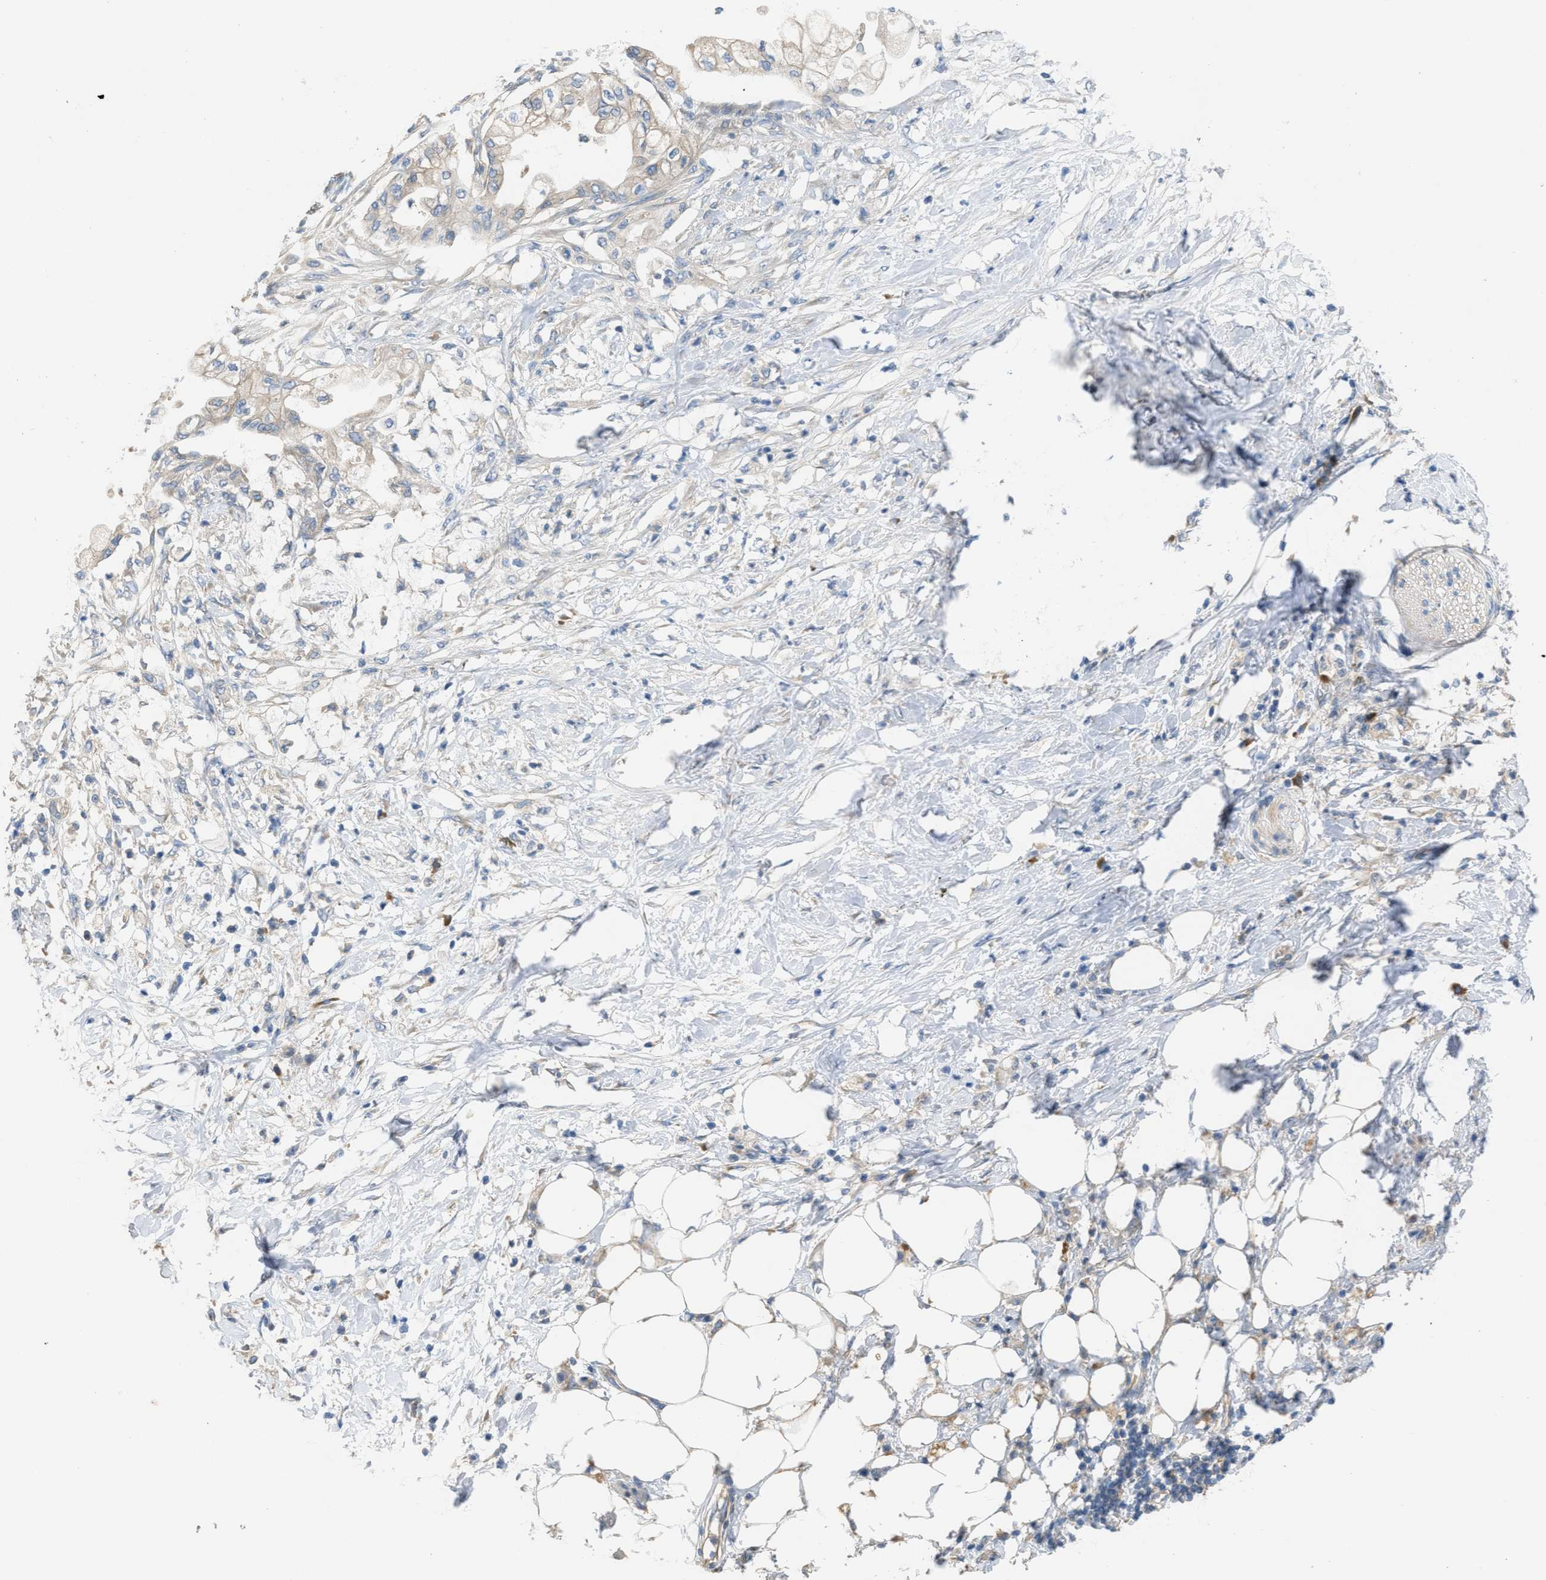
{"staining": {"intensity": "negative", "quantity": "none", "location": "none"}, "tissue": "pancreatic cancer", "cell_type": "Tumor cells", "image_type": "cancer", "snomed": [{"axis": "morphology", "description": "Normal tissue, NOS"}, {"axis": "morphology", "description": "Adenocarcinoma, NOS"}, {"axis": "topography", "description": "Pancreas"}, {"axis": "topography", "description": "Duodenum"}], "caption": "A histopathology image of pancreatic cancer (adenocarcinoma) stained for a protein exhibits no brown staining in tumor cells.", "gene": "UBA5", "patient": {"sex": "female", "age": 60}}